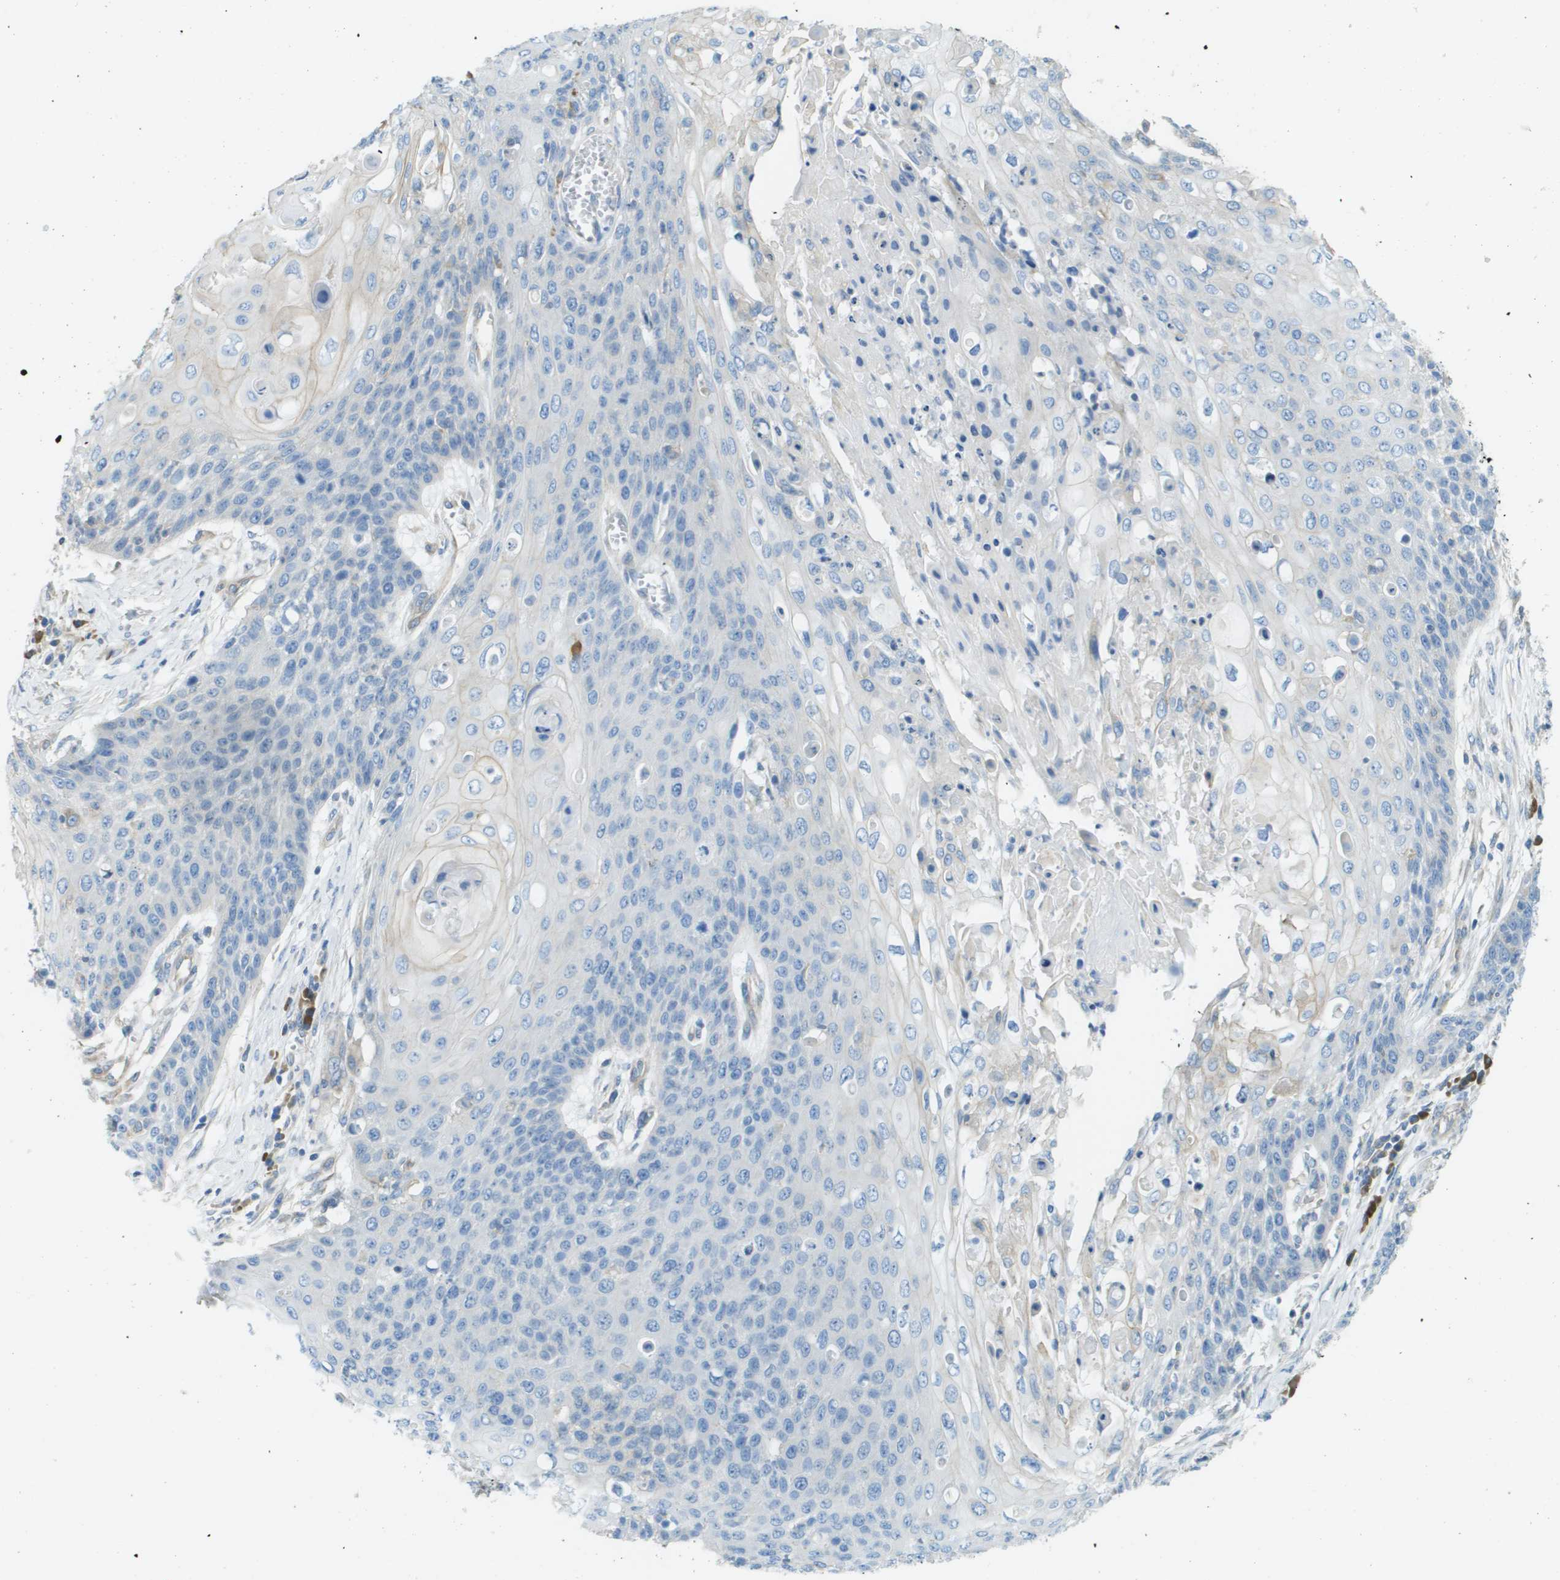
{"staining": {"intensity": "negative", "quantity": "none", "location": "none"}, "tissue": "cervical cancer", "cell_type": "Tumor cells", "image_type": "cancer", "snomed": [{"axis": "morphology", "description": "Squamous cell carcinoma, NOS"}, {"axis": "topography", "description": "Cervix"}], "caption": "Immunohistochemical staining of human cervical cancer (squamous cell carcinoma) shows no significant staining in tumor cells. (DAB (3,3'-diaminobenzidine) IHC with hematoxylin counter stain).", "gene": "DNAJB11", "patient": {"sex": "female", "age": 39}}